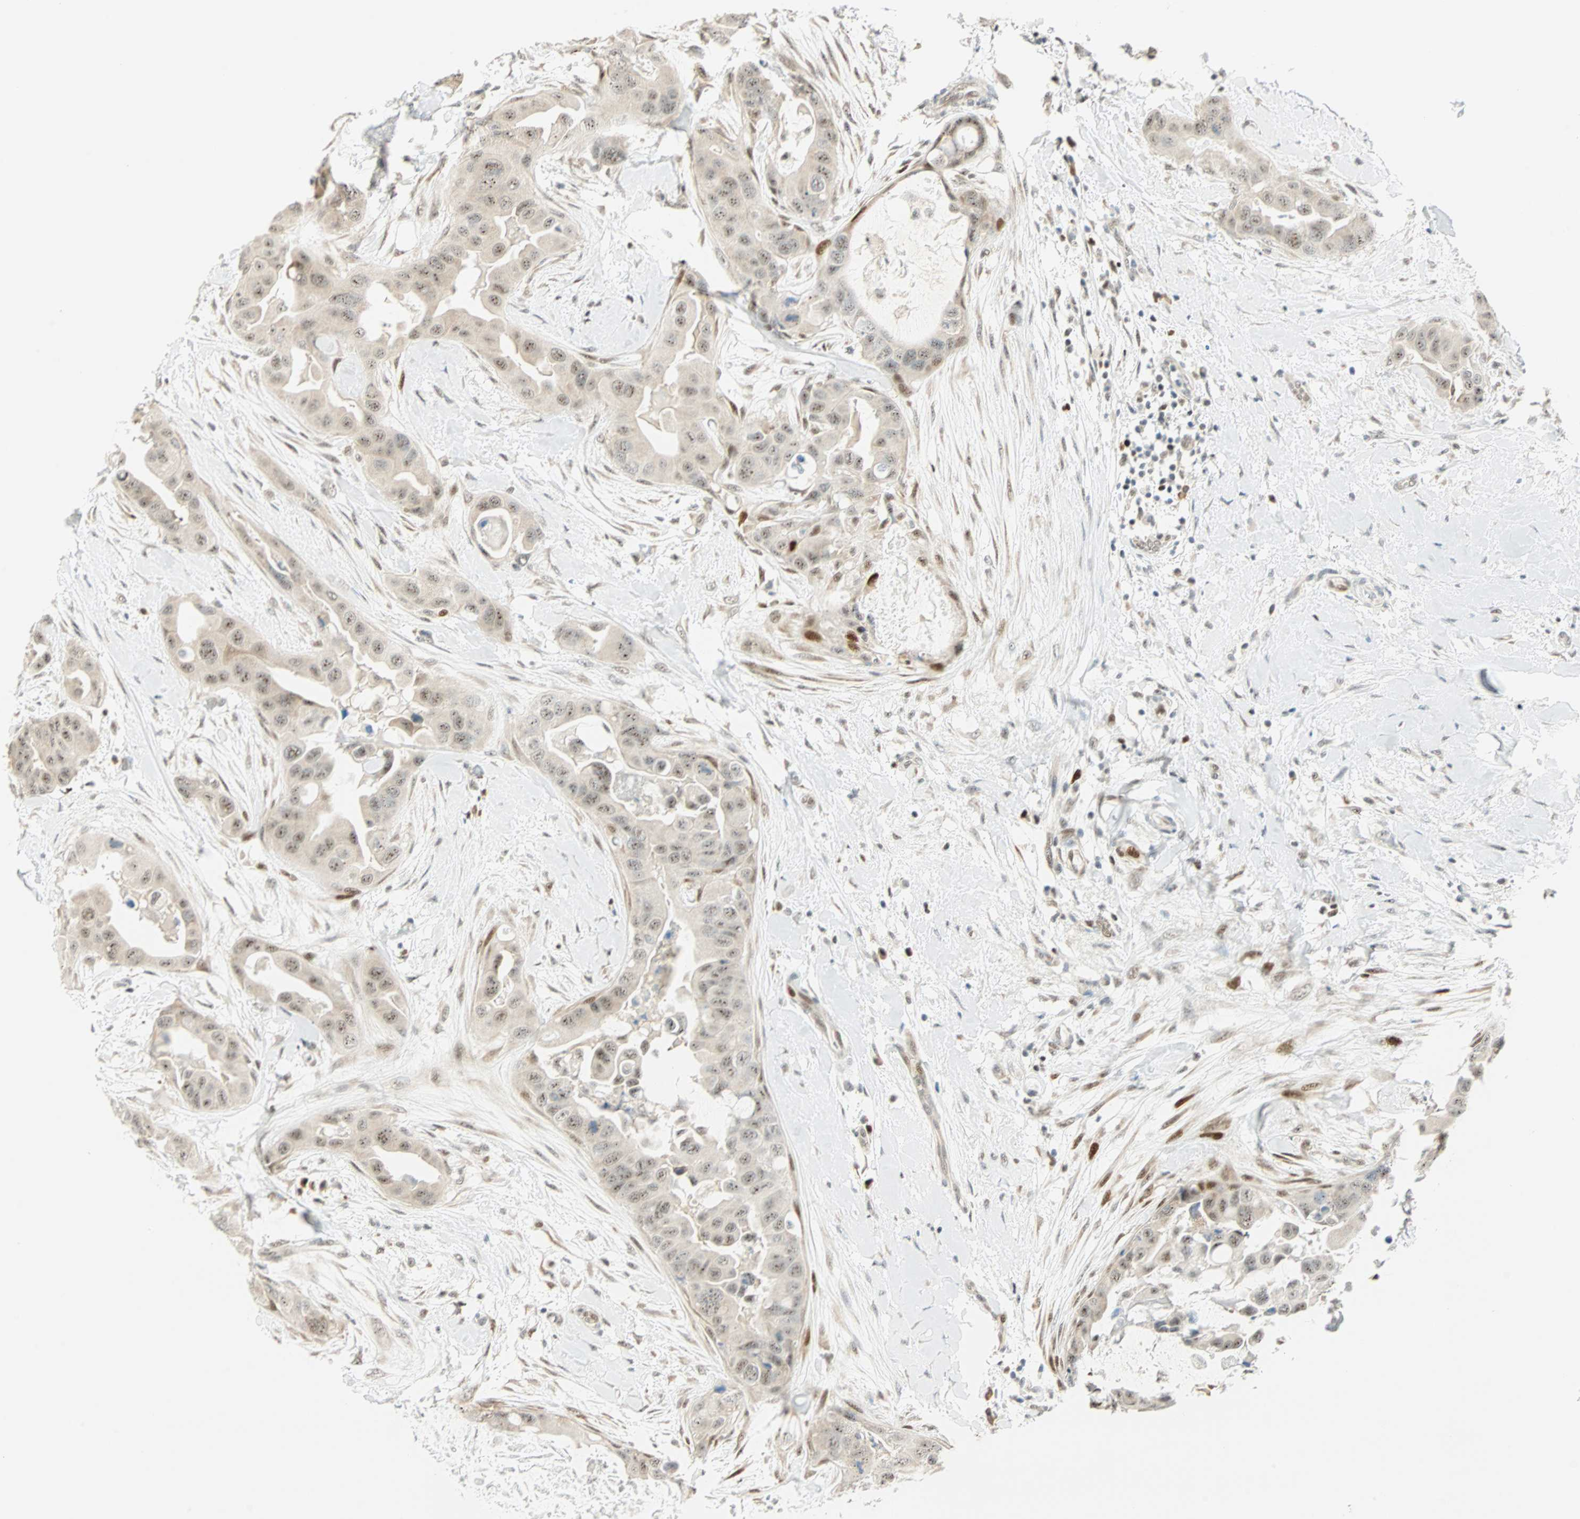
{"staining": {"intensity": "weak", "quantity": "25%-75%", "location": "cytoplasmic/membranous"}, "tissue": "breast cancer", "cell_type": "Tumor cells", "image_type": "cancer", "snomed": [{"axis": "morphology", "description": "Duct carcinoma"}, {"axis": "topography", "description": "Breast"}], "caption": "There is low levels of weak cytoplasmic/membranous staining in tumor cells of intraductal carcinoma (breast), as demonstrated by immunohistochemical staining (brown color).", "gene": "MSX2", "patient": {"sex": "female", "age": 40}}